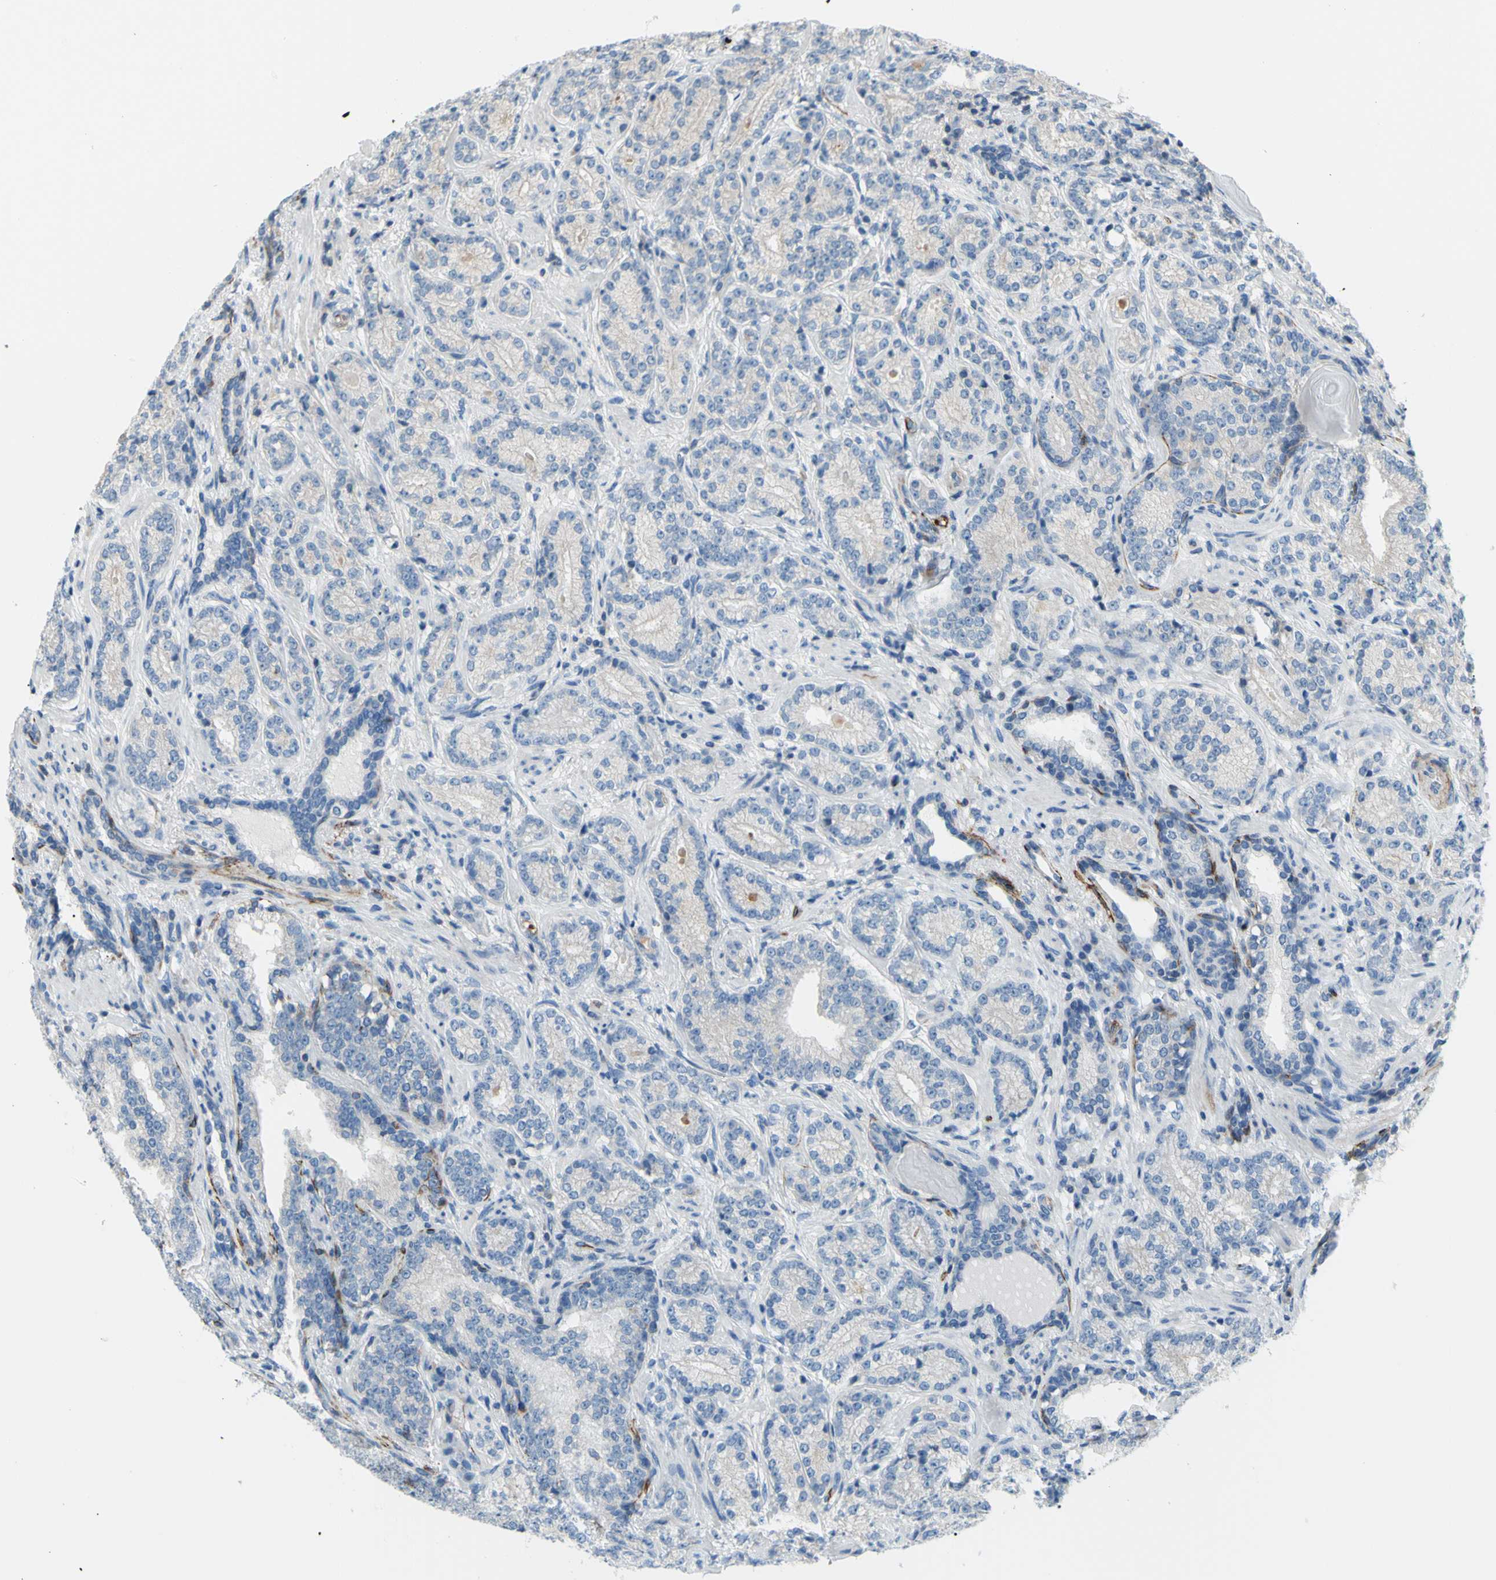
{"staining": {"intensity": "negative", "quantity": "none", "location": "none"}, "tissue": "prostate cancer", "cell_type": "Tumor cells", "image_type": "cancer", "snomed": [{"axis": "morphology", "description": "Adenocarcinoma, High grade"}, {"axis": "topography", "description": "Prostate"}], "caption": "Tumor cells are negative for brown protein staining in prostate cancer. (Brightfield microscopy of DAB IHC at high magnification).", "gene": "PRRG2", "patient": {"sex": "male", "age": 61}}